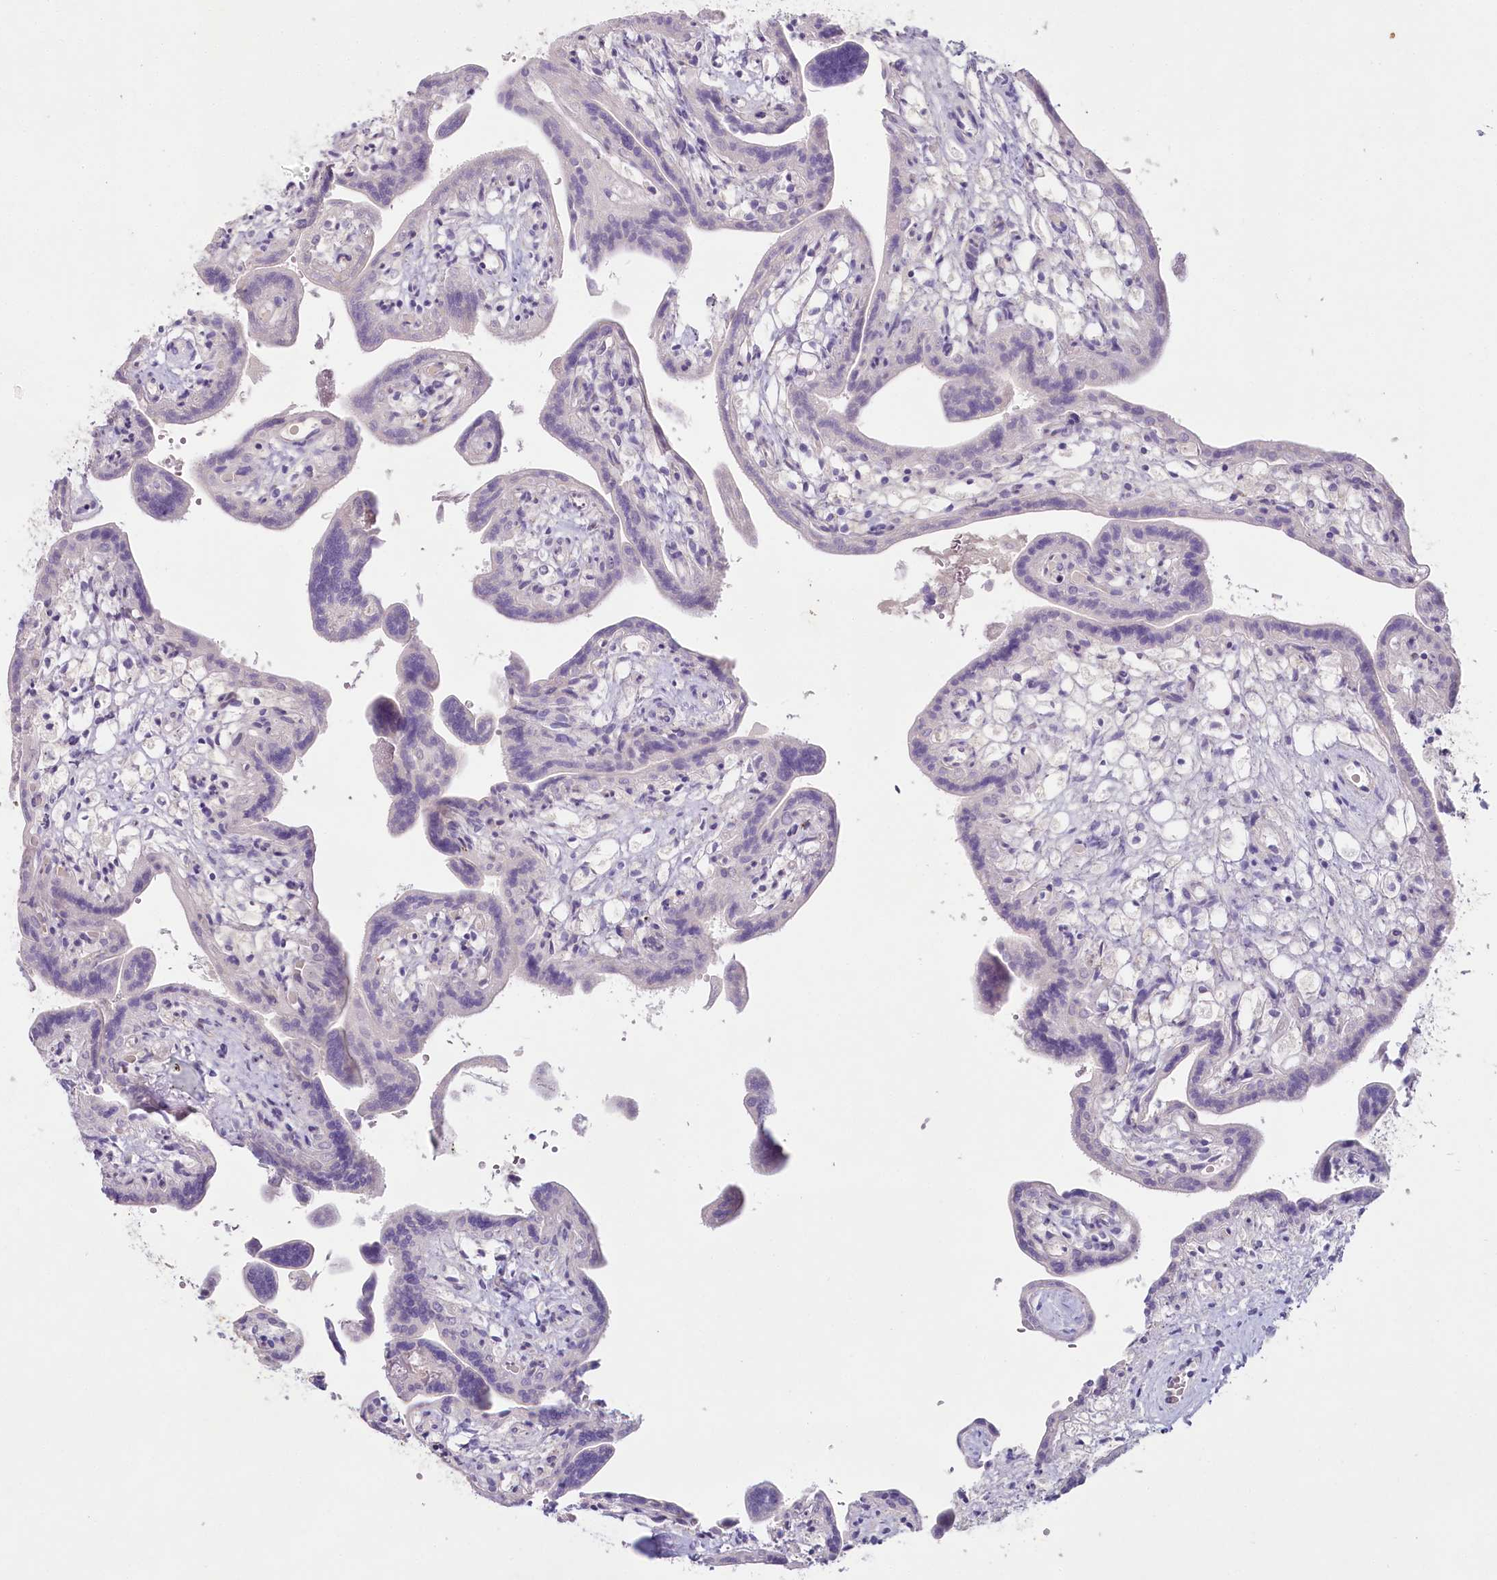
{"staining": {"intensity": "negative", "quantity": "none", "location": "none"}, "tissue": "placenta", "cell_type": "Decidual cells", "image_type": "normal", "snomed": [{"axis": "morphology", "description": "Normal tissue, NOS"}, {"axis": "topography", "description": "Placenta"}], "caption": "IHC of benign placenta reveals no positivity in decidual cells.", "gene": "HPD", "patient": {"sex": "female", "age": 37}}